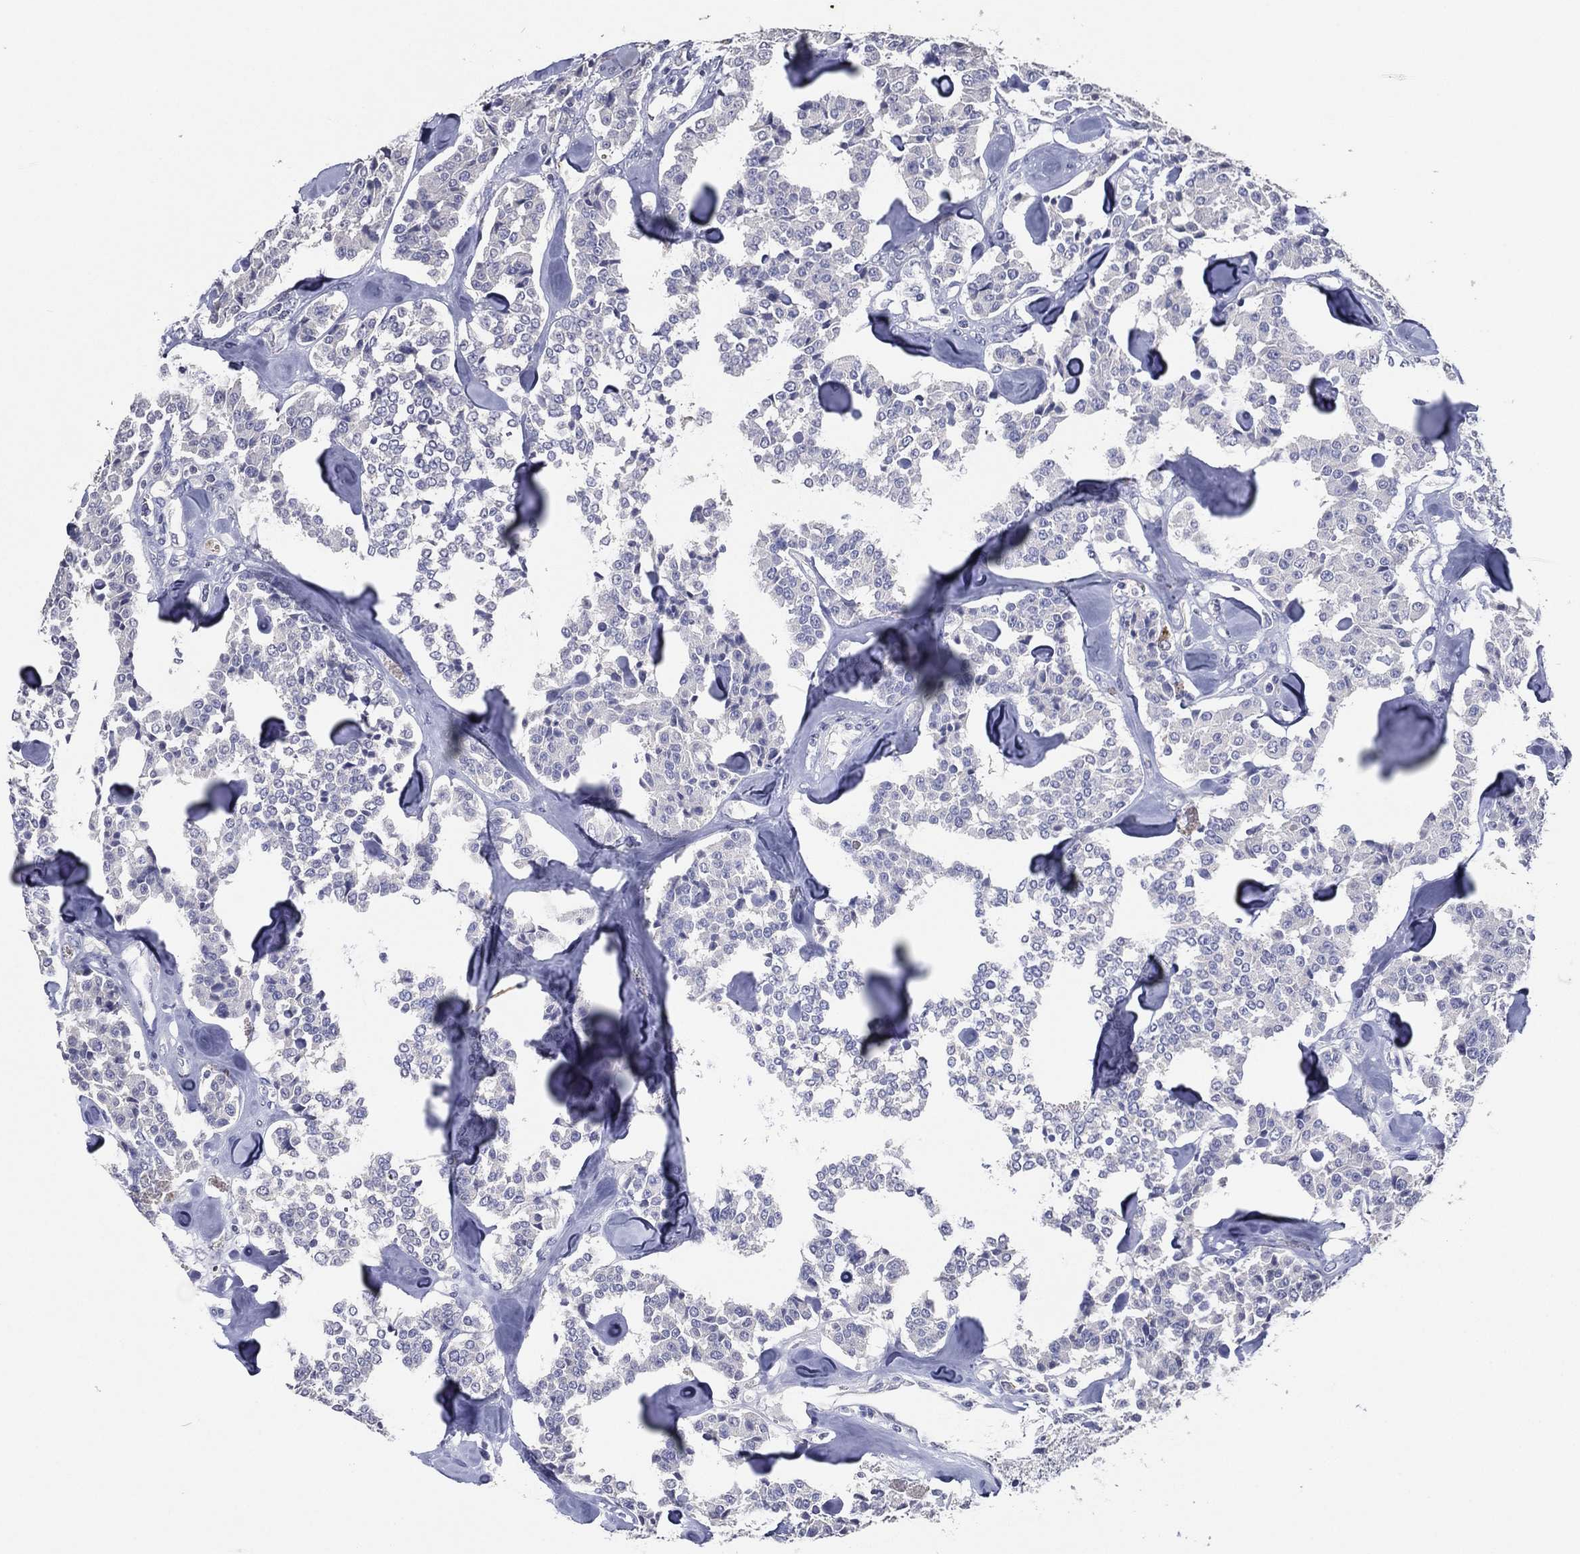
{"staining": {"intensity": "negative", "quantity": "none", "location": "none"}, "tissue": "carcinoid", "cell_type": "Tumor cells", "image_type": "cancer", "snomed": [{"axis": "morphology", "description": "Carcinoid, malignant, NOS"}, {"axis": "topography", "description": "Pancreas"}], "caption": "An immunohistochemistry image of carcinoid (malignant) is shown. There is no staining in tumor cells of carcinoid (malignant).", "gene": "TFAP2A", "patient": {"sex": "male", "age": 41}}